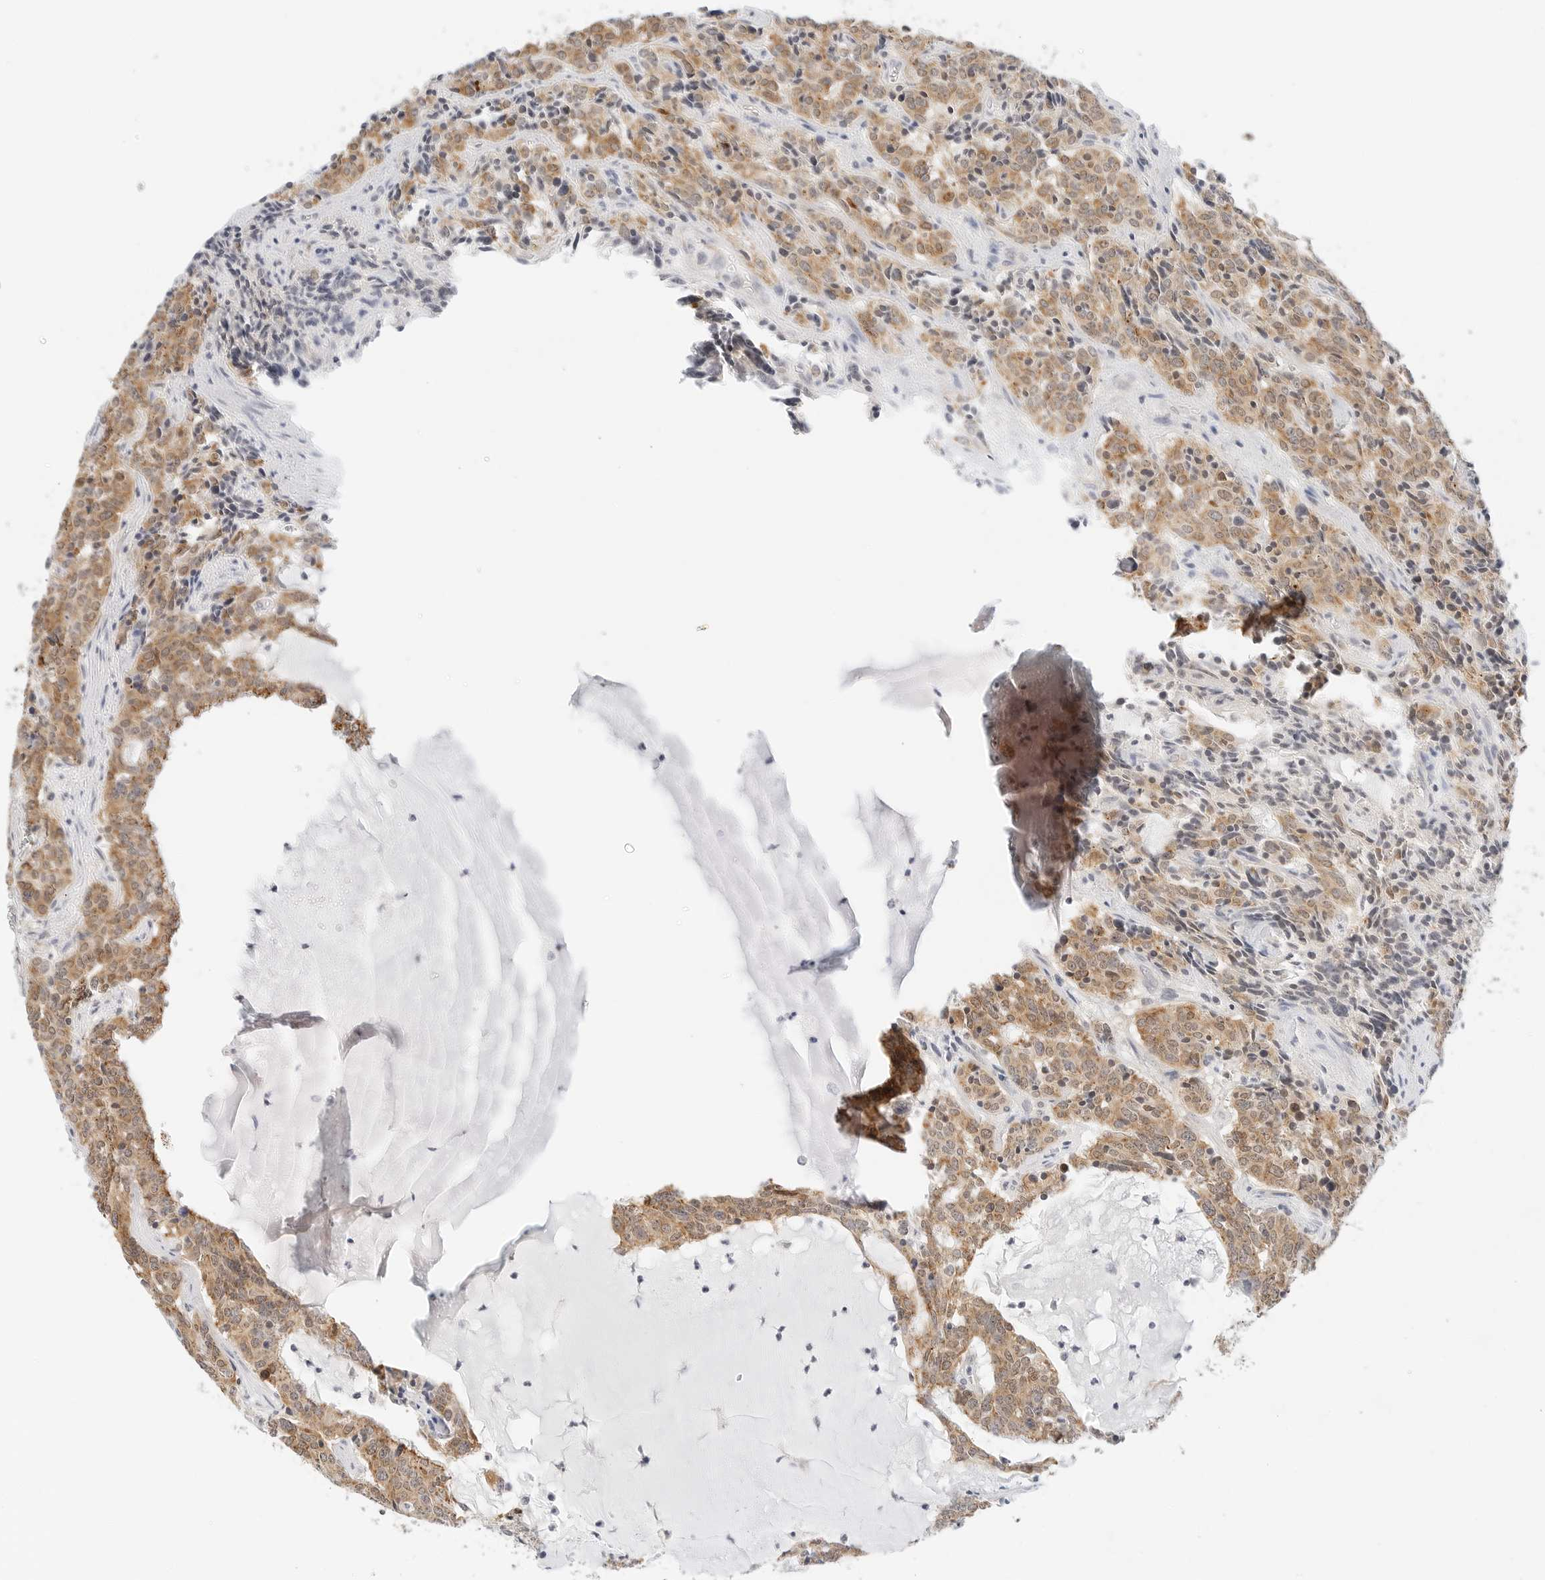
{"staining": {"intensity": "moderate", "quantity": ">75%", "location": "cytoplasmic/membranous"}, "tissue": "carcinoid", "cell_type": "Tumor cells", "image_type": "cancer", "snomed": [{"axis": "morphology", "description": "Carcinoid, malignant, NOS"}, {"axis": "topography", "description": "Lung"}], "caption": "Approximately >75% of tumor cells in carcinoid (malignant) reveal moderate cytoplasmic/membranous protein positivity as visualized by brown immunohistochemical staining.", "gene": "ATL1", "patient": {"sex": "female", "age": 46}}